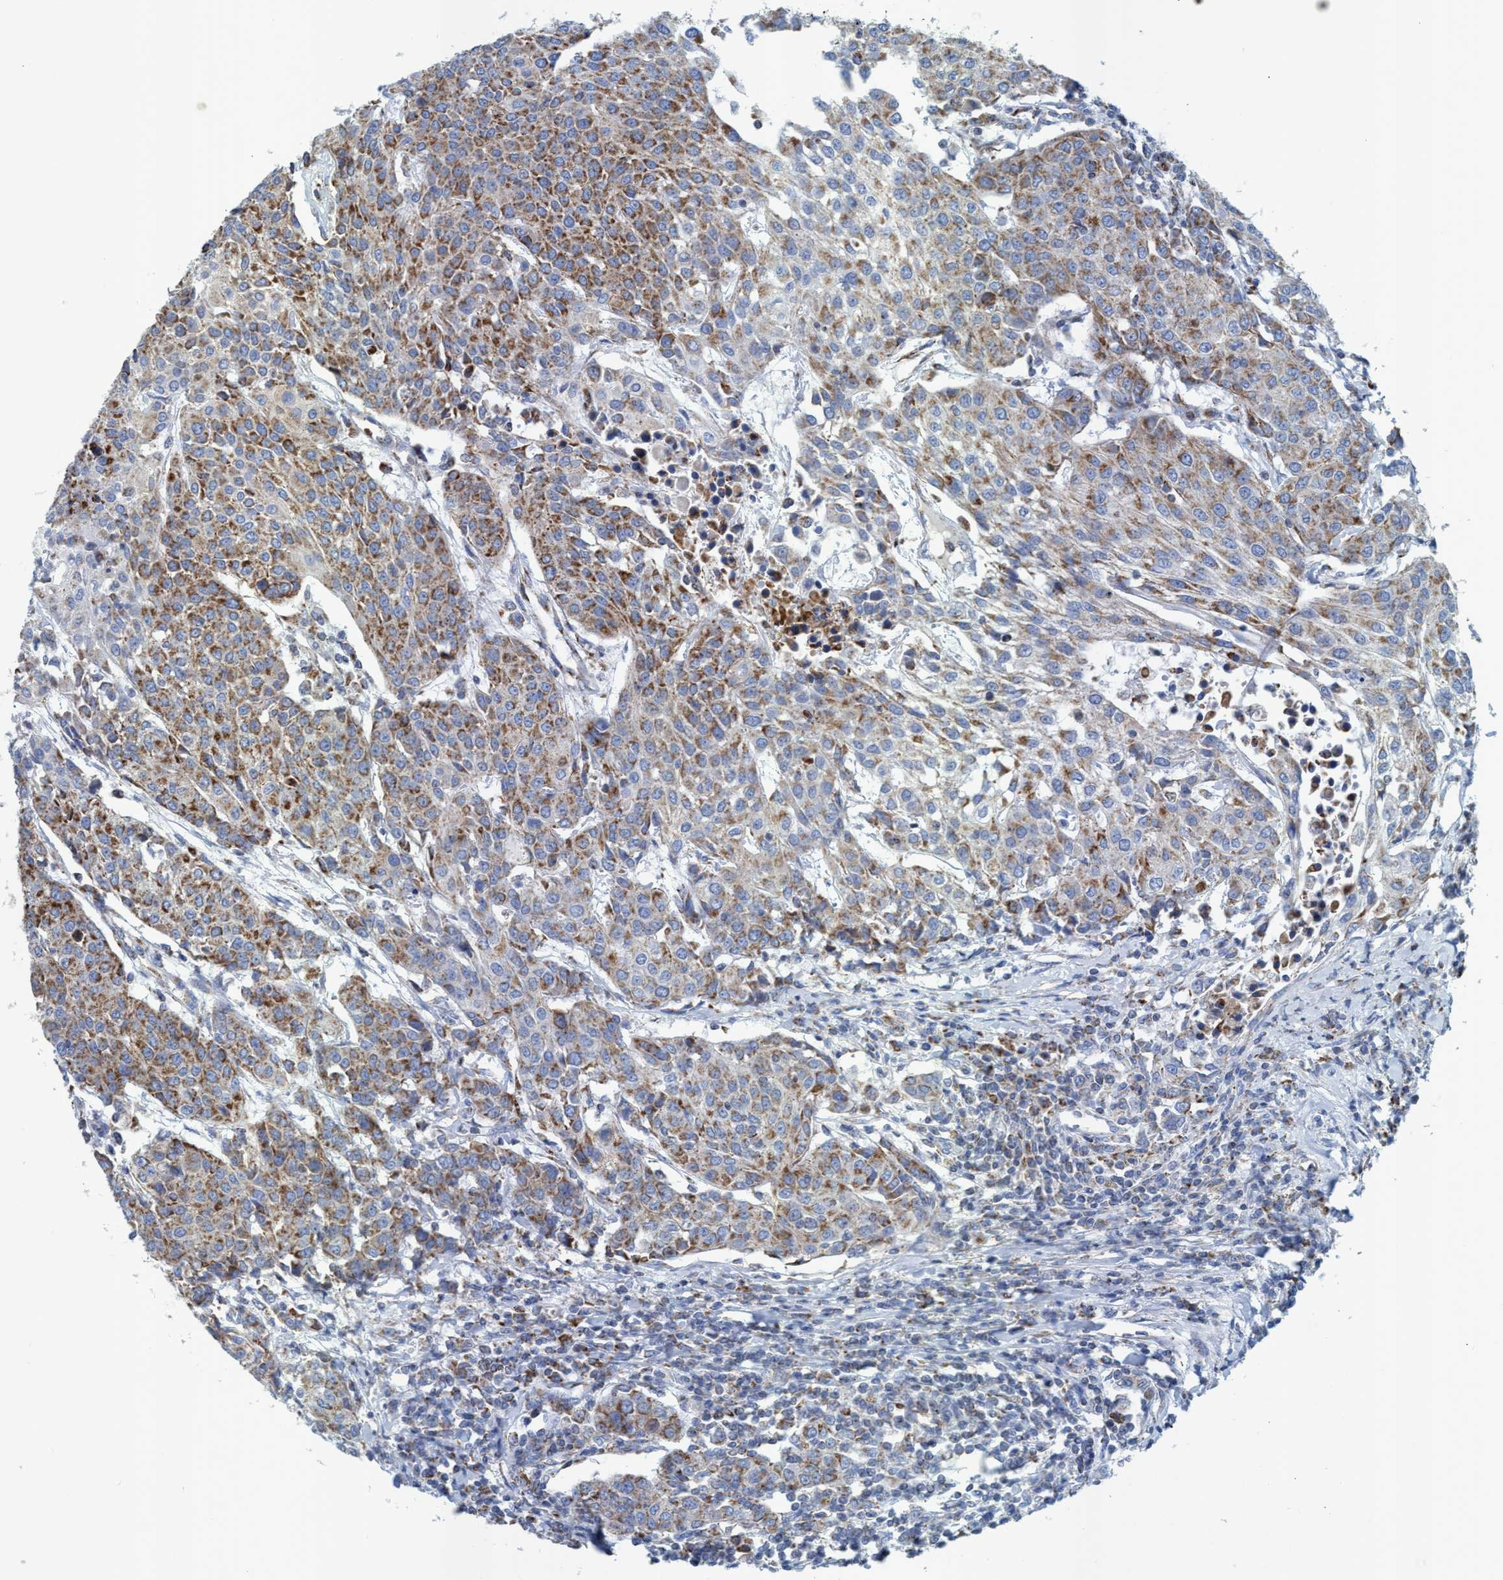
{"staining": {"intensity": "moderate", "quantity": ">75%", "location": "cytoplasmic/membranous"}, "tissue": "urothelial cancer", "cell_type": "Tumor cells", "image_type": "cancer", "snomed": [{"axis": "morphology", "description": "Urothelial carcinoma, High grade"}, {"axis": "topography", "description": "Urinary bladder"}], "caption": "Immunohistochemistry (IHC) image of neoplastic tissue: human urothelial carcinoma (high-grade) stained using IHC reveals medium levels of moderate protein expression localized specifically in the cytoplasmic/membranous of tumor cells, appearing as a cytoplasmic/membranous brown color.", "gene": "GGA3", "patient": {"sex": "female", "age": 85}}